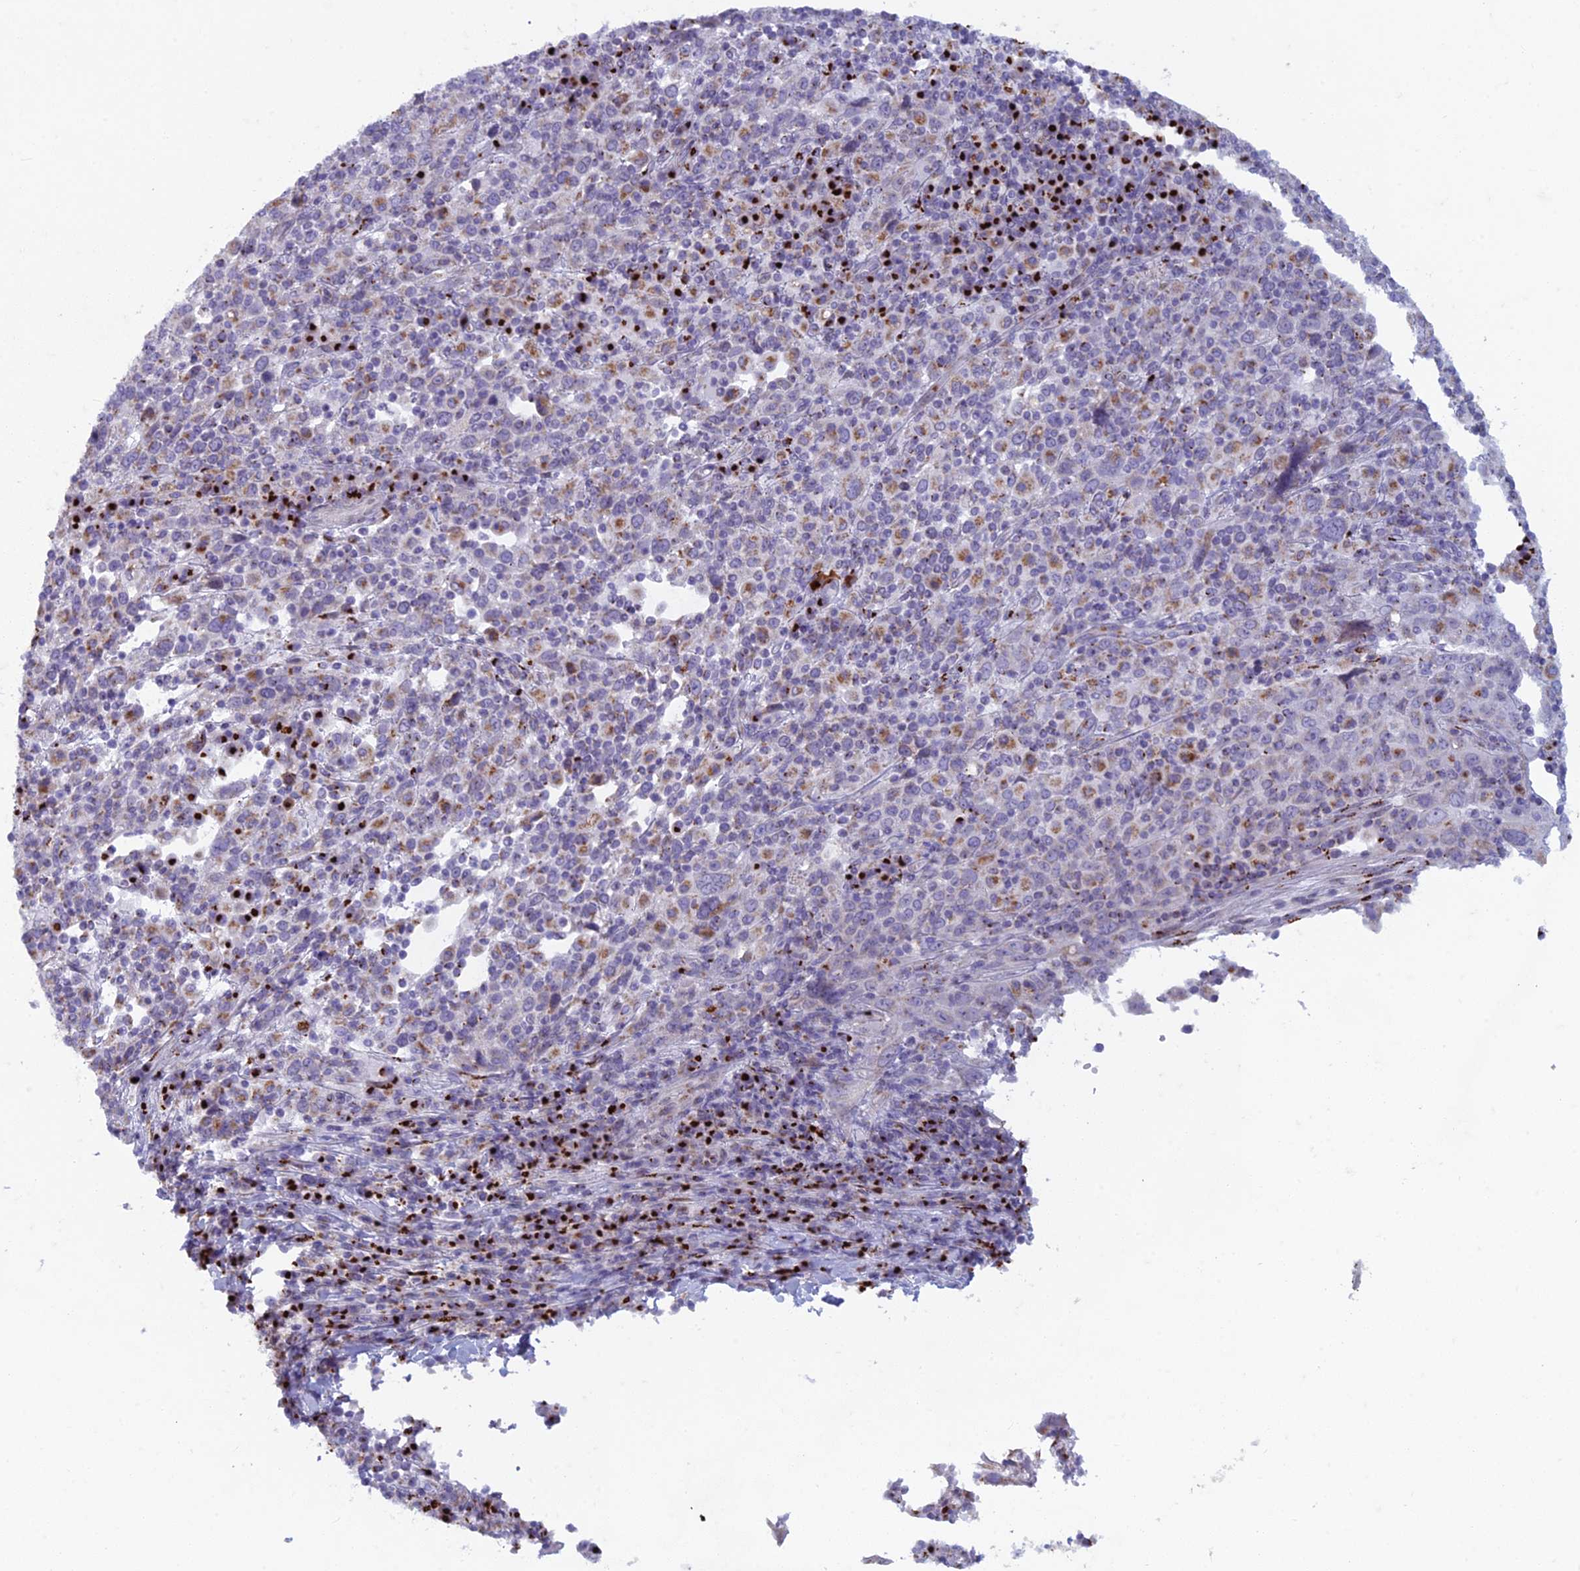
{"staining": {"intensity": "moderate", "quantity": "<25%", "location": "cytoplasmic/membranous"}, "tissue": "cervical cancer", "cell_type": "Tumor cells", "image_type": "cancer", "snomed": [{"axis": "morphology", "description": "Squamous cell carcinoma, NOS"}, {"axis": "topography", "description": "Cervix"}], "caption": "Cervical squamous cell carcinoma stained with DAB immunohistochemistry demonstrates low levels of moderate cytoplasmic/membranous positivity in about <25% of tumor cells. (DAB (3,3'-diaminobenzidine) = brown stain, brightfield microscopy at high magnification).", "gene": "FAM3C", "patient": {"sex": "female", "age": 46}}